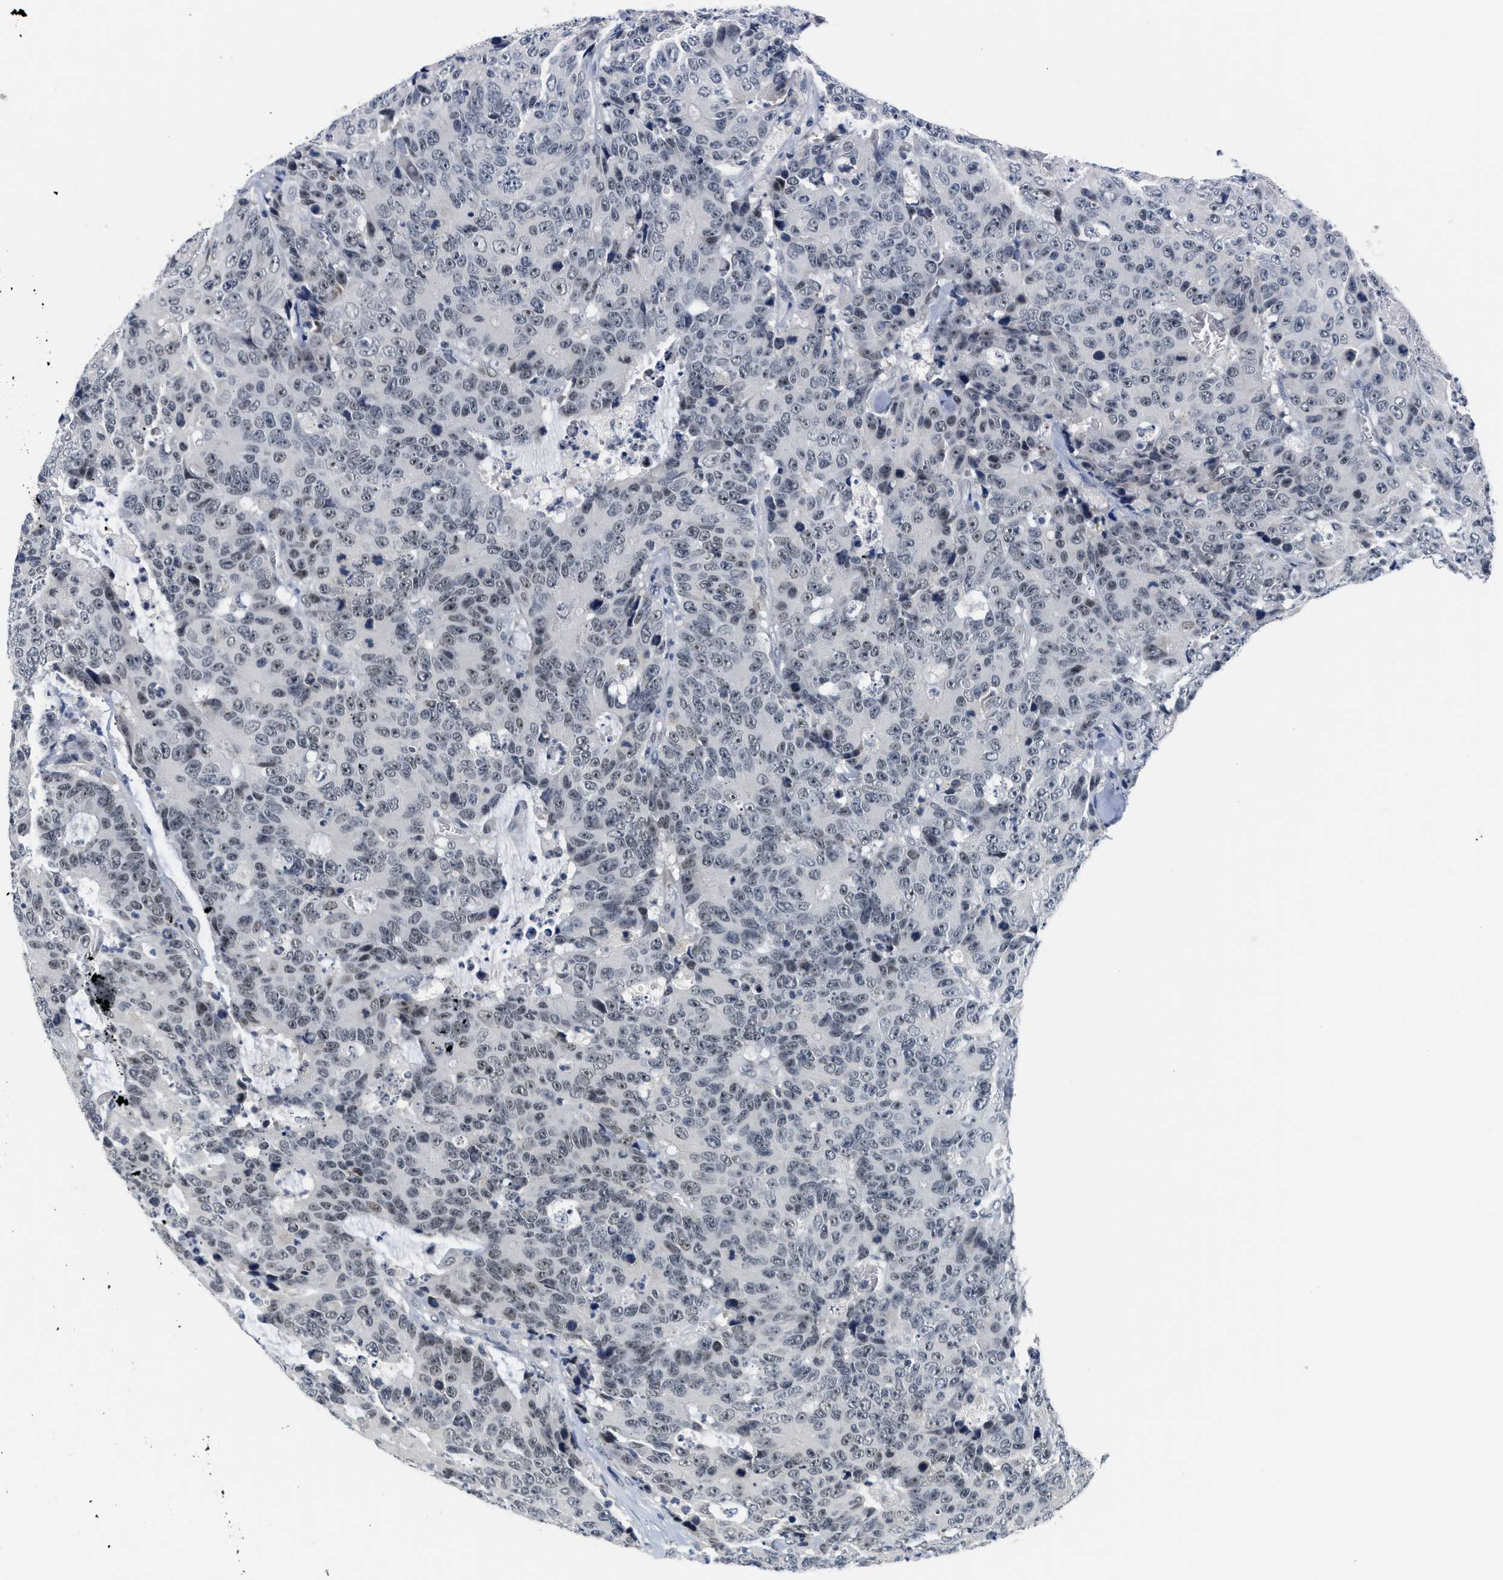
{"staining": {"intensity": "weak", "quantity": "<25%", "location": "nuclear"}, "tissue": "colorectal cancer", "cell_type": "Tumor cells", "image_type": "cancer", "snomed": [{"axis": "morphology", "description": "Adenocarcinoma, NOS"}, {"axis": "topography", "description": "Colon"}], "caption": "Tumor cells are negative for protein expression in human colorectal cancer (adenocarcinoma). Brightfield microscopy of IHC stained with DAB (brown) and hematoxylin (blue), captured at high magnification.", "gene": "MZF1", "patient": {"sex": "female", "age": 86}}